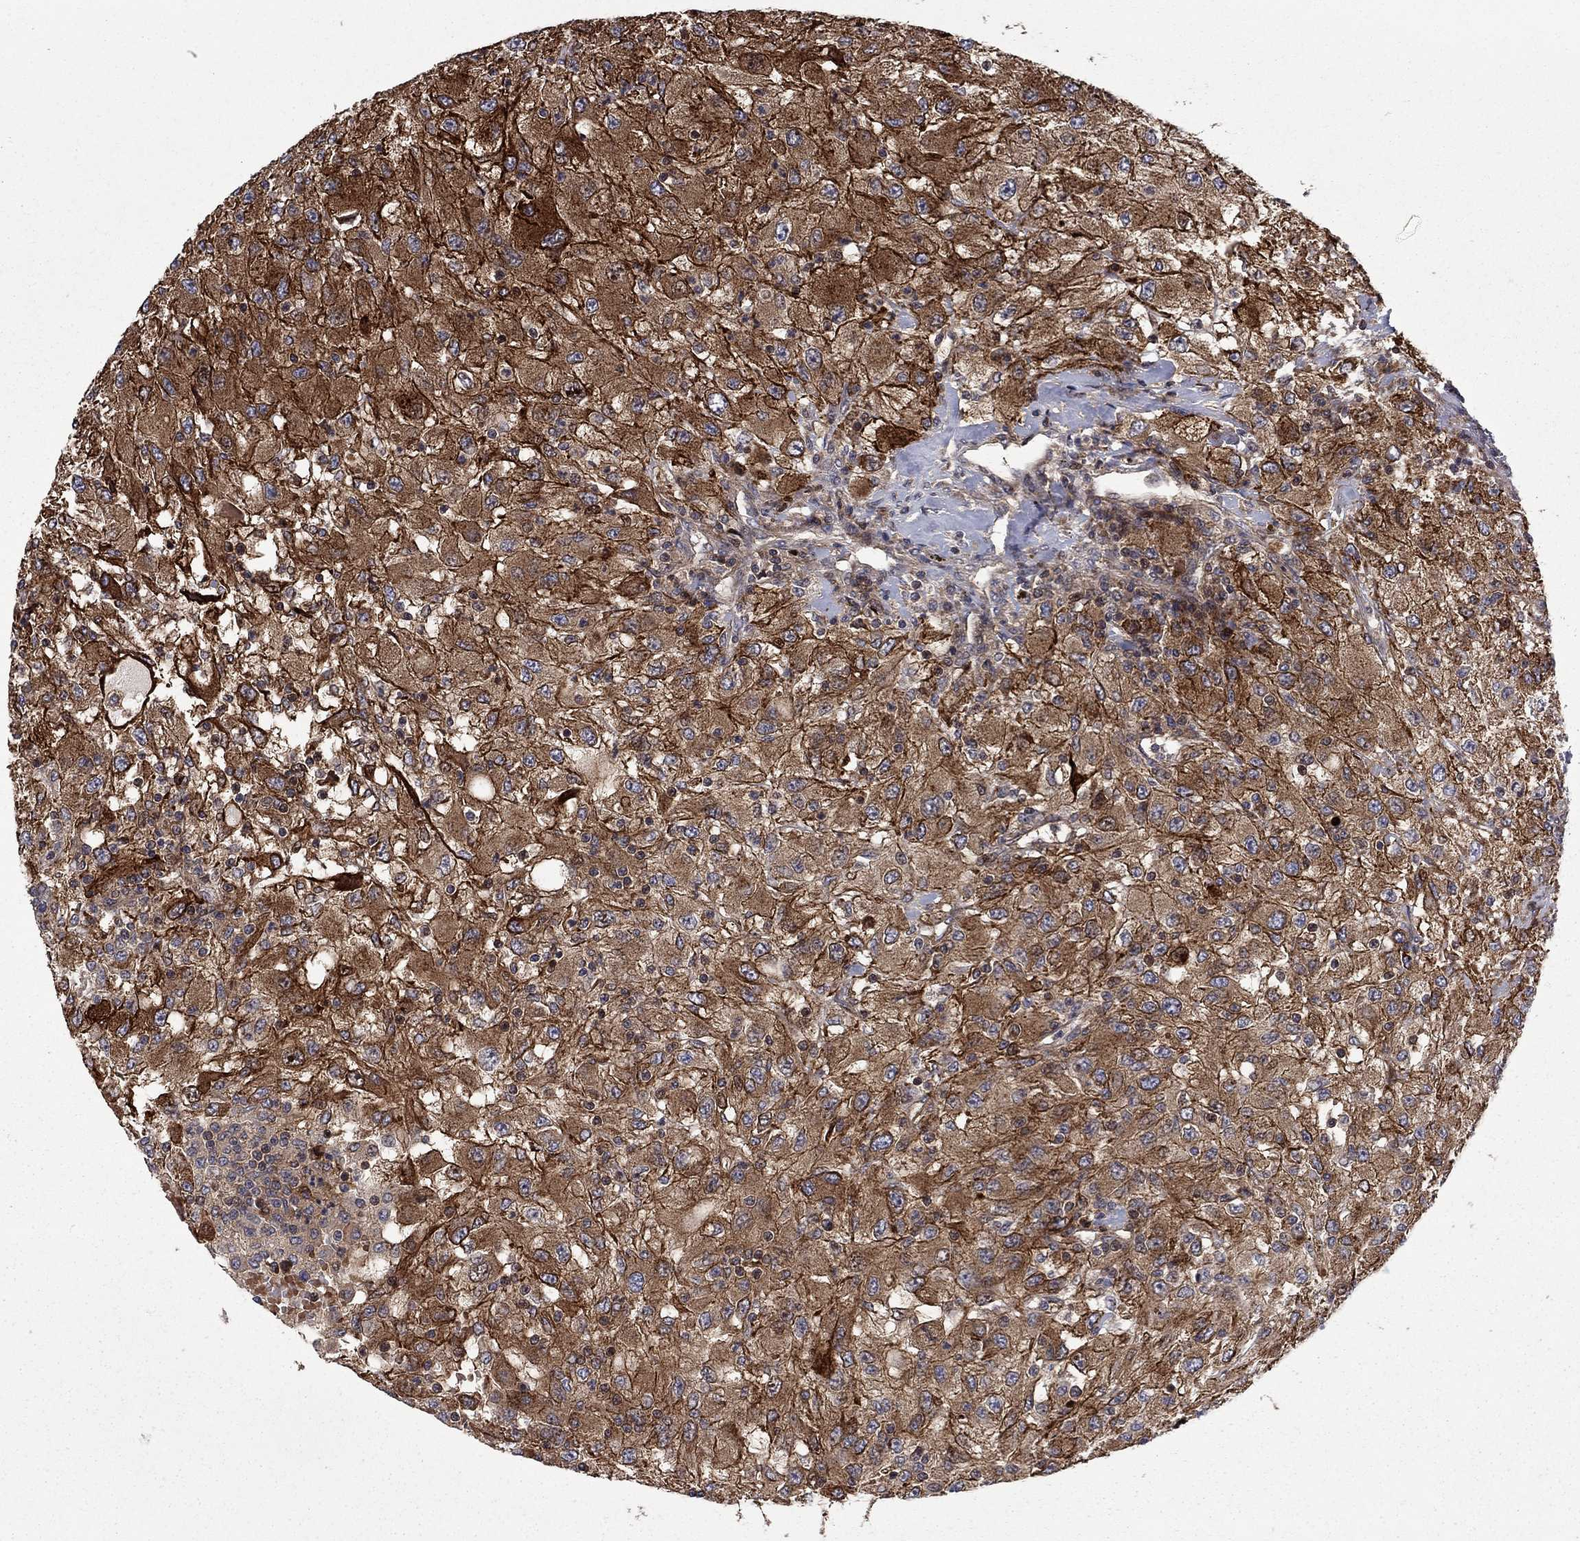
{"staining": {"intensity": "strong", "quantity": ">75%", "location": "cytoplasmic/membranous,nuclear"}, "tissue": "renal cancer", "cell_type": "Tumor cells", "image_type": "cancer", "snomed": [{"axis": "morphology", "description": "Adenocarcinoma, NOS"}, {"axis": "topography", "description": "Kidney"}], "caption": "Adenocarcinoma (renal) stained with DAB (3,3'-diaminobenzidine) immunohistochemistry displays high levels of strong cytoplasmic/membranous and nuclear staining in about >75% of tumor cells.", "gene": "HDAC4", "patient": {"sex": "female", "age": 67}}